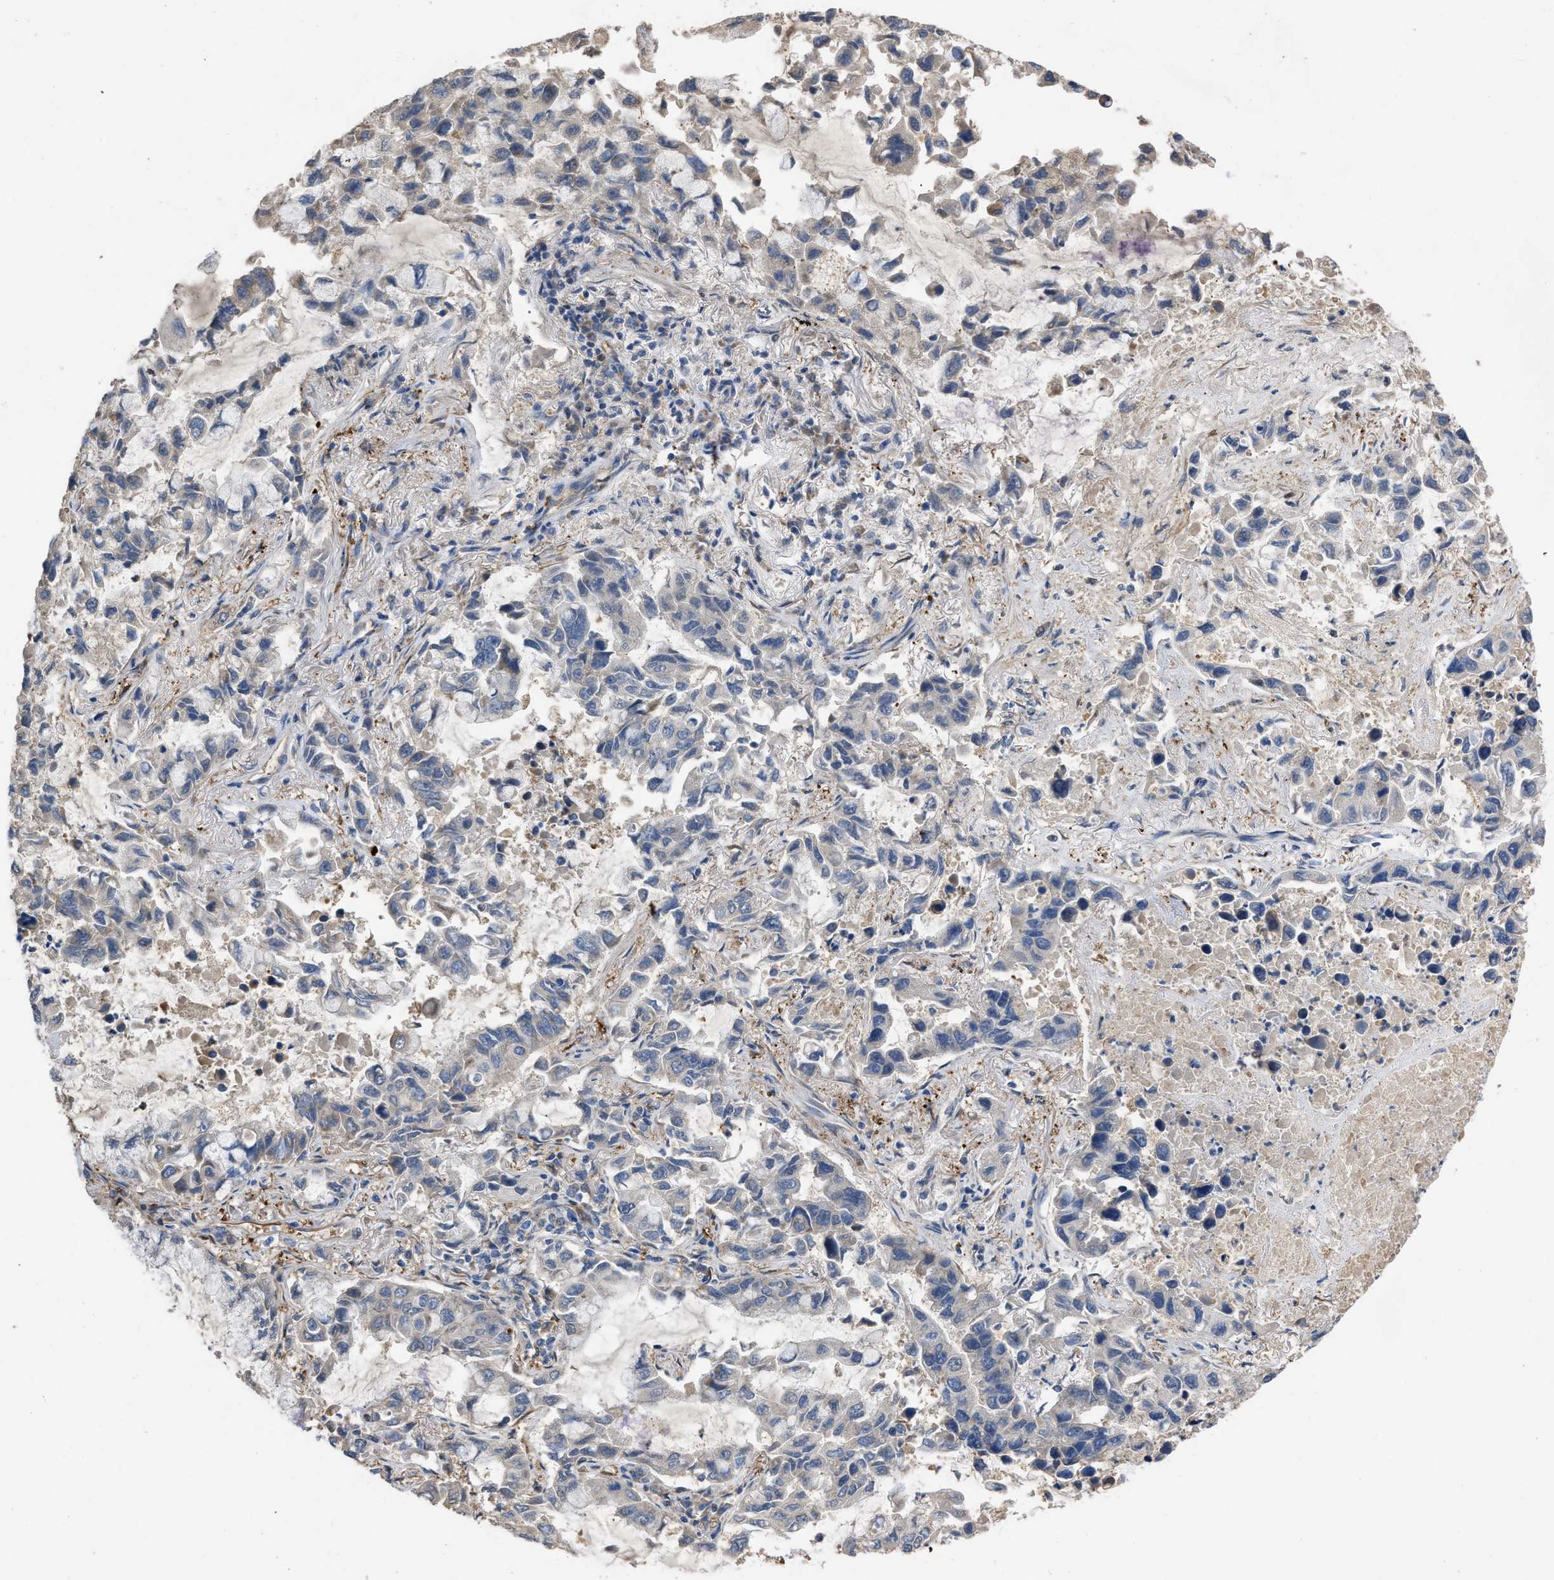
{"staining": {"intensity": "negative", "quantity": "none", "location": "none"}, "tissue": "lung cancer", "cell_type": "Tumor cells", "image_type": "cancer", "snomed": [{"axis": "morphology", "description": "Adenocarcinoma, NOS"}, {"axis": "topography", "description": "Lung"}], "caption": "The photomicrograph exhibits no significant staining in tumor cells of lung cancer (adenocarcinoma).", "gene": "SLC4A11", "patient": {"sex": "male", "age": 64}}